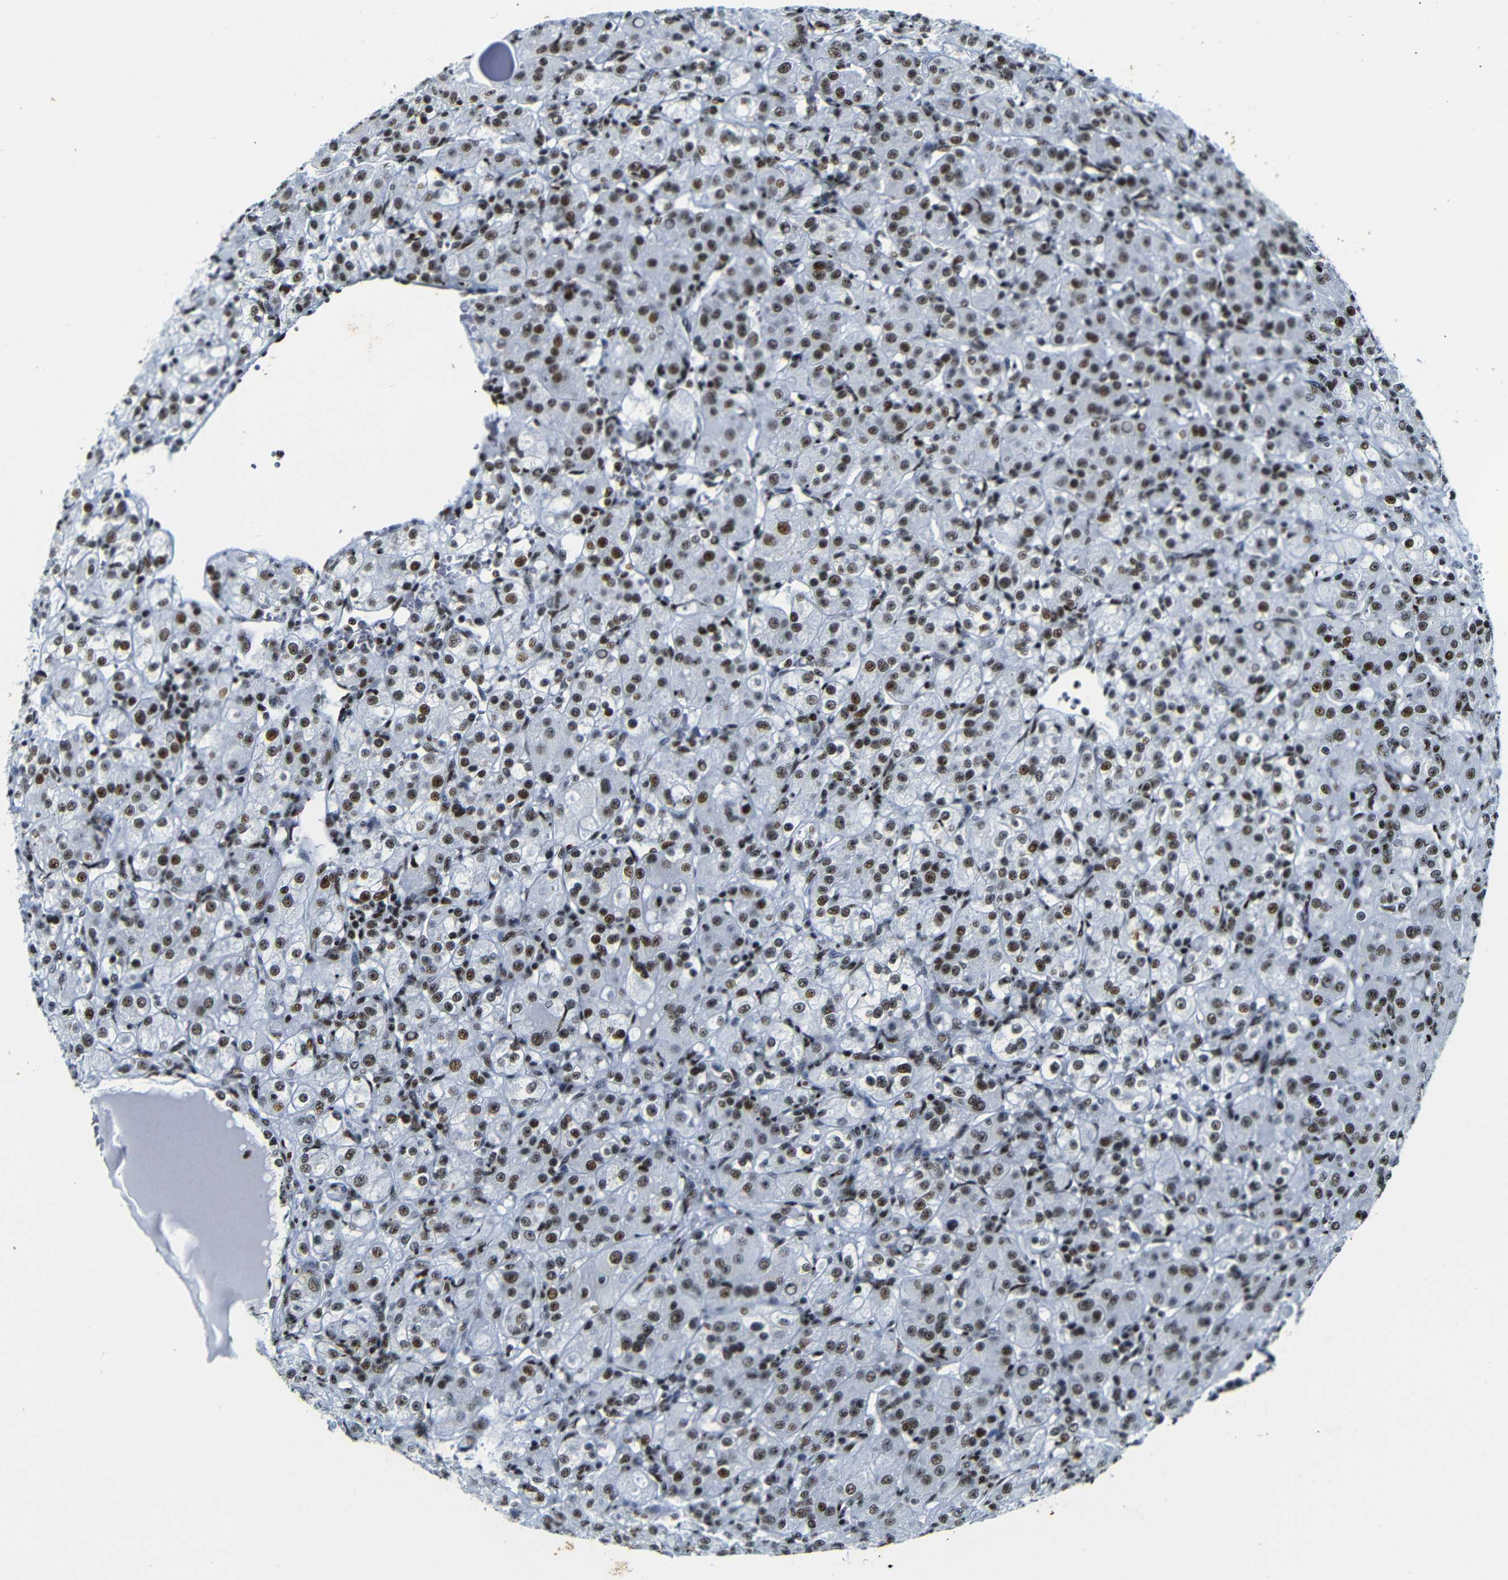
{"staining": {"intensity": "strong", "quantity": ">75%", "location": "nuclear"}, "tissue": "renal cancer", "cell_type": "Tumor cells", "image_type": "cancer", "snomed": [{"axis": "morphology", "description": "Normal tissue, NOS"}, {"axis": "morphology", "description": "Adenocarcinoma, NOS"}, {"axis": "topography", "description": "Kidney"}], "caption": "Renal cancer stained with IHC demonstrates strong nuclear expression in approximately >75% of tumor cells. (DAB (3,3'-diaminobenzidine) IHC with brightfield microscopy, high magnification).", "gene": "SRSF1", "patient": {"sex": "male", "age": 61}}